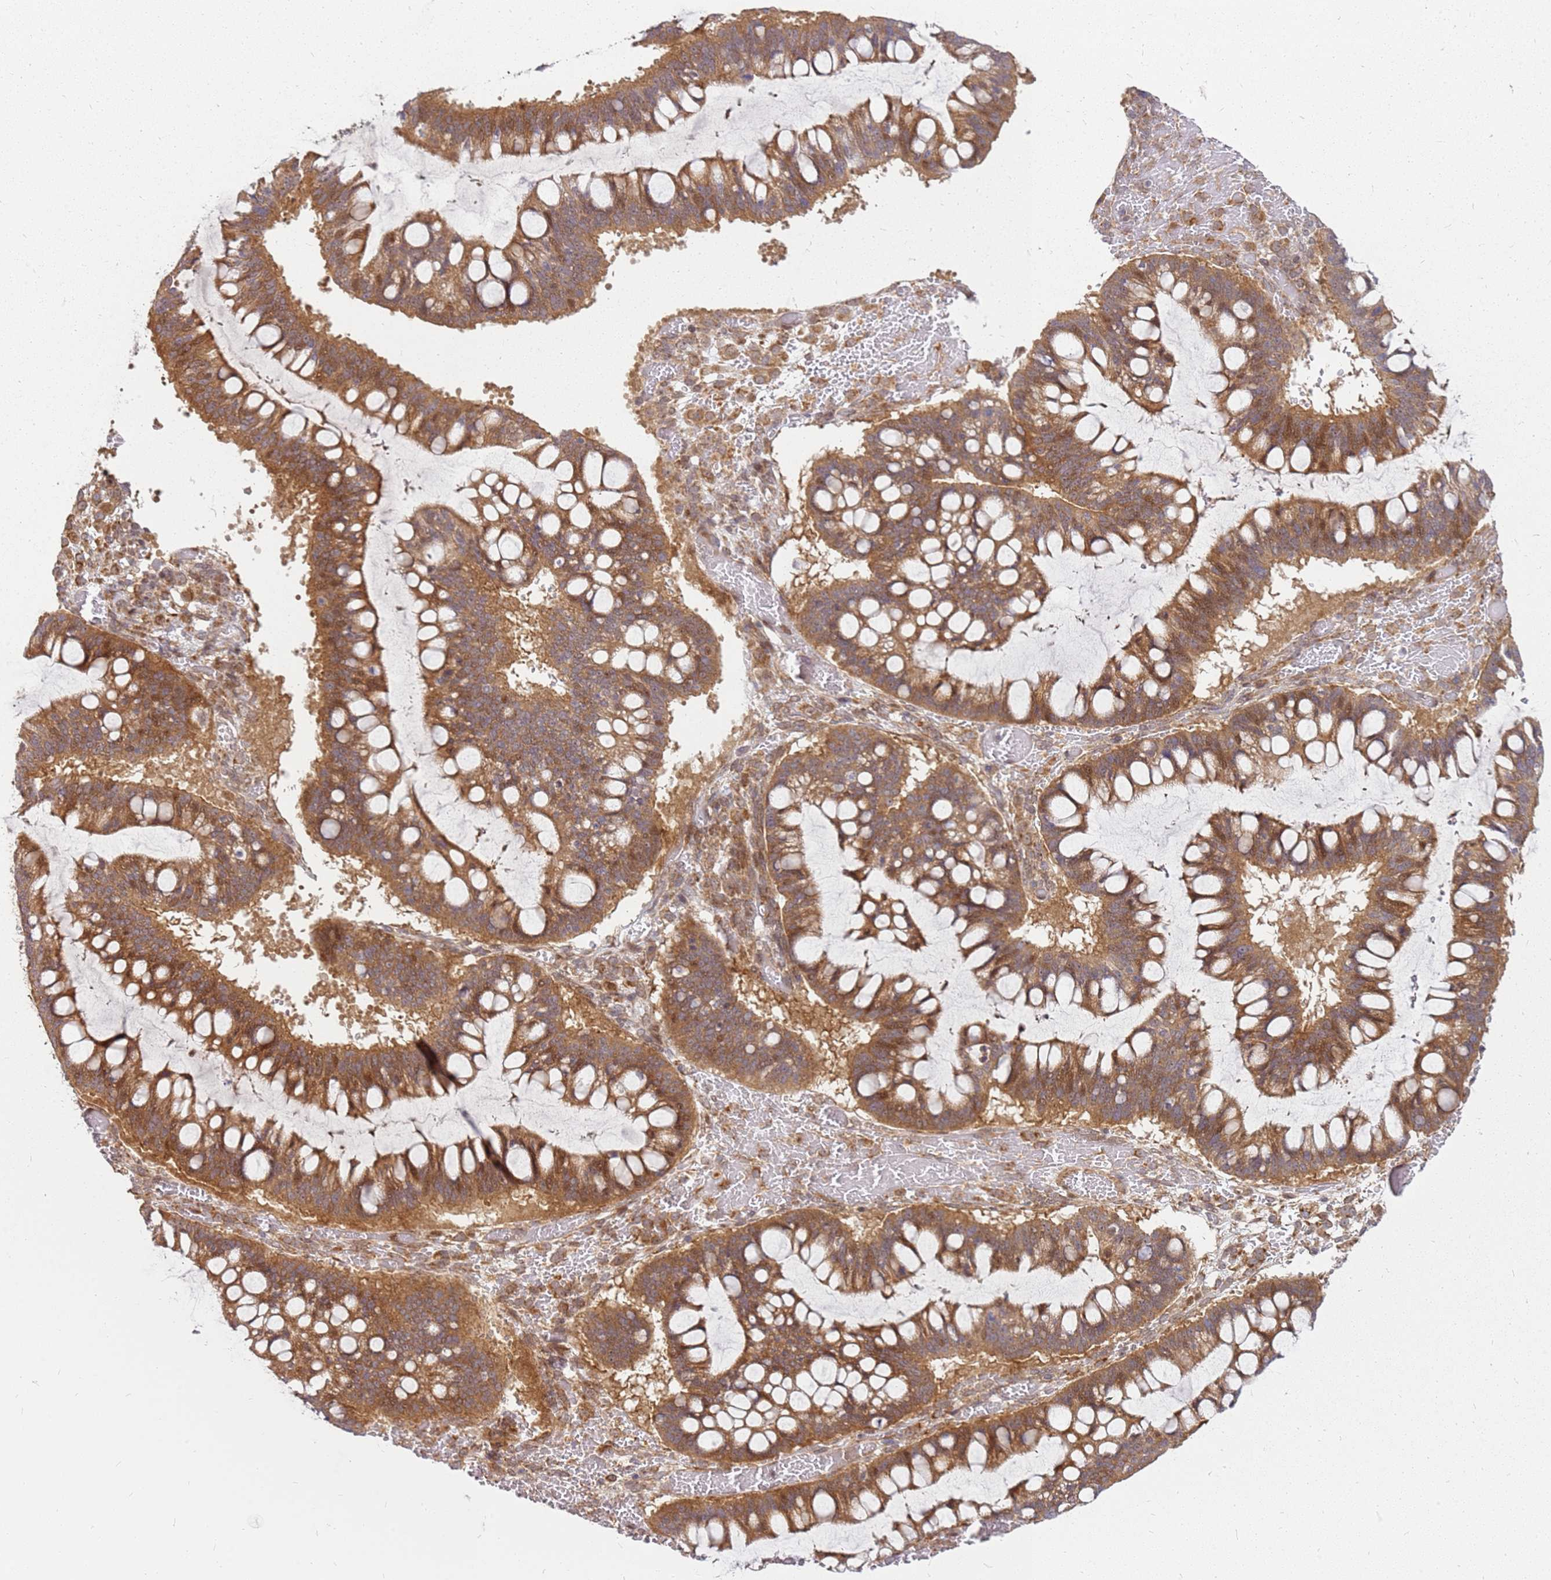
{"staining": {"intensity": "moderate", "quantity": ">75%", "location": "cytoplasmic/membranous"}, "tissue": "ovarian cancer", "cell_type": "Tumor cells", "image_type": "cancer", "snomed": [{"axis": "morphology", "description": "Cystadenocarcinoma, mucinous, NOS"}, {"axis": "topography", "description": "Ovary"}], "caption": "This is an image of IHC staining of ovarian mucinous cystadenocarcinoma, which shows moderate expression in the cytoplasmic/membranous of tumor cells.", "gene": "CCDC159", "patient": {"sex": "female", "age": 73}}